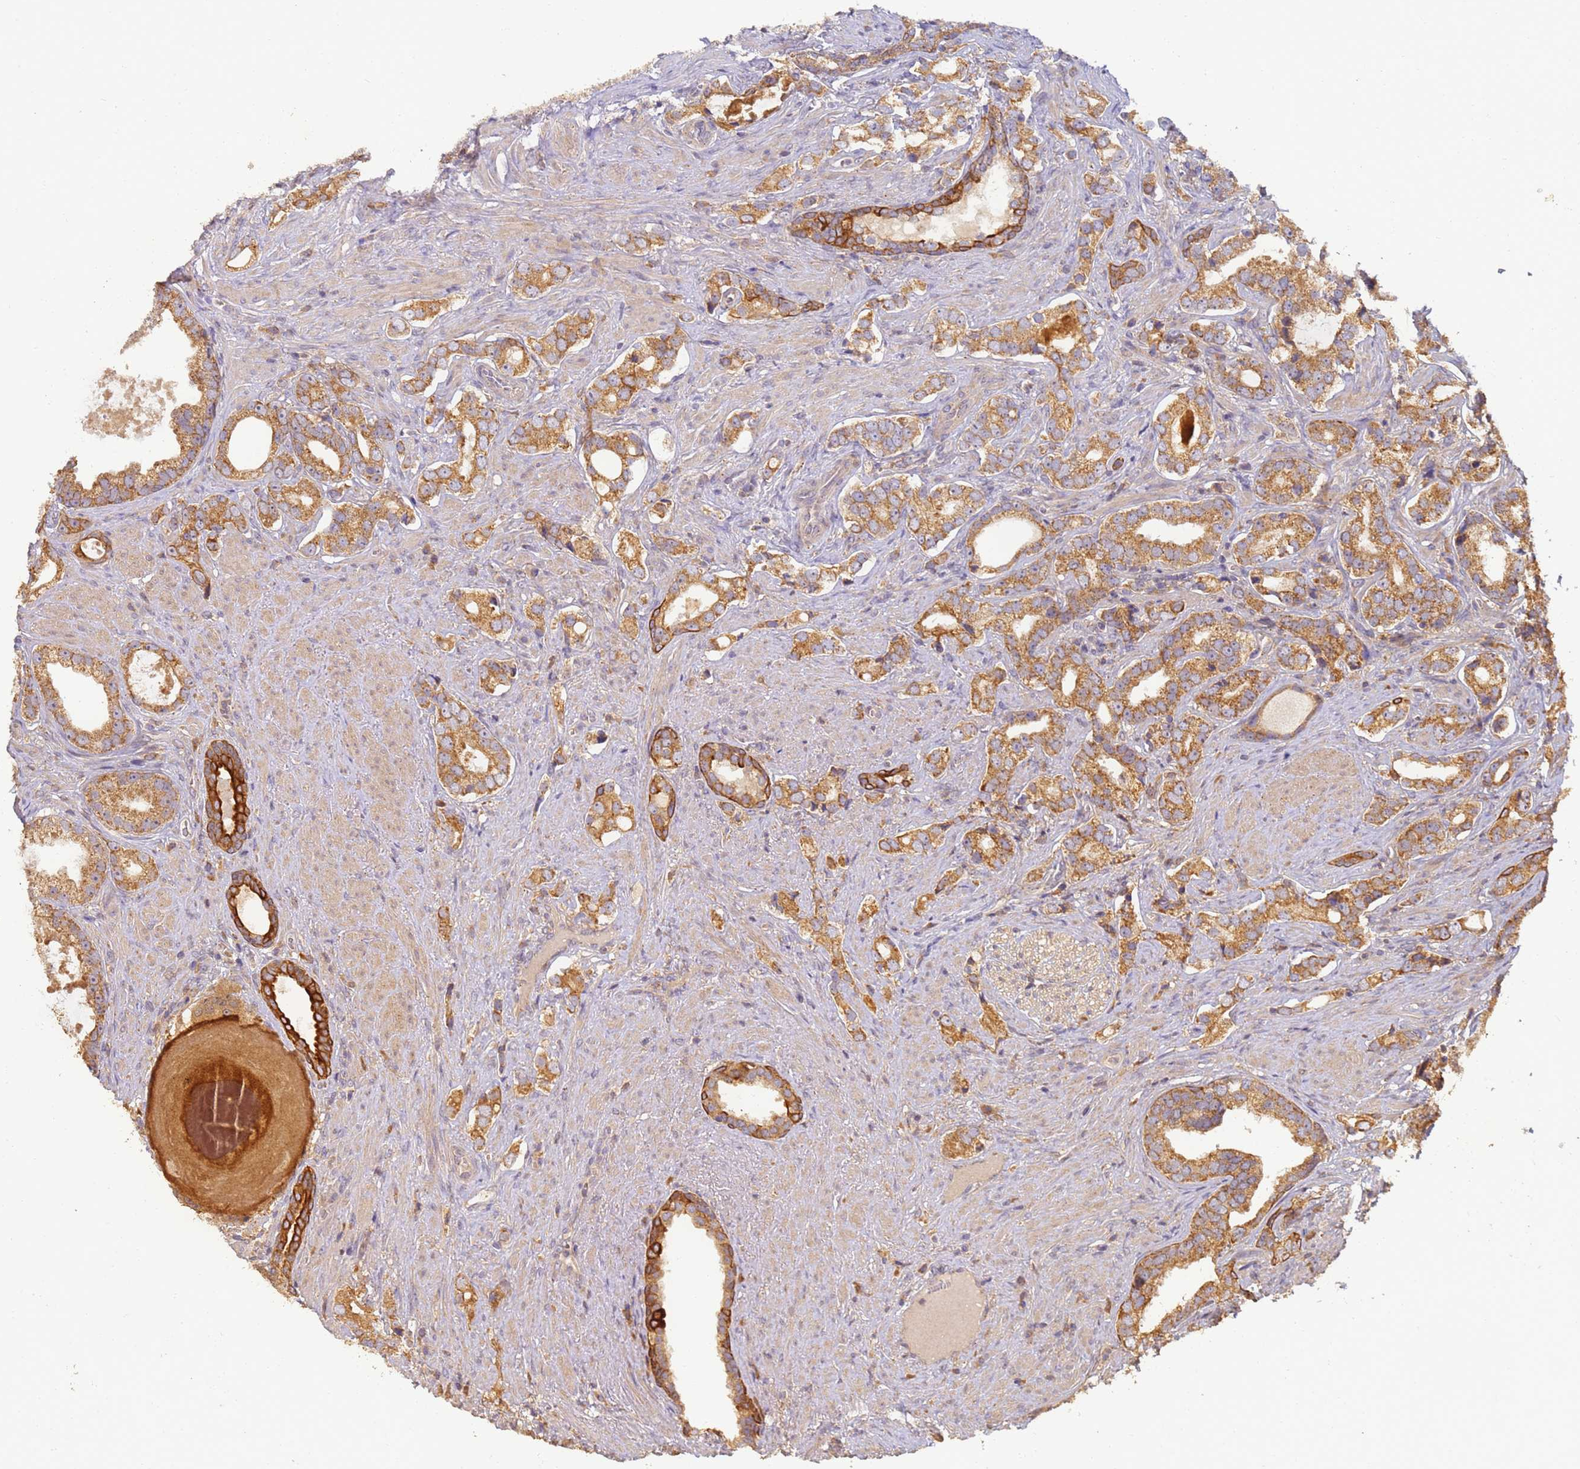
{"staining": {"intensity": "moderate", "quantity": ">75%", "location": "cytoplasmic/membranous"}, "tissue": "prostate cancer", "cell_type": "Tumor cells", "image_type": "cancer", "snomed": [{"axis": "morphology", "description": "Adenocarcinoma, High grade"}, {"axis": "topography", "description": "Prostate"}], "caption": "Immunohistochemical staining of prostate cancer displays medium levels of moderate cytoplasmic/membranous protein expression in approximately >75% of tumor cells.", "gene": "TIGAR", "patient": {"sex": "male", "age": 67}}